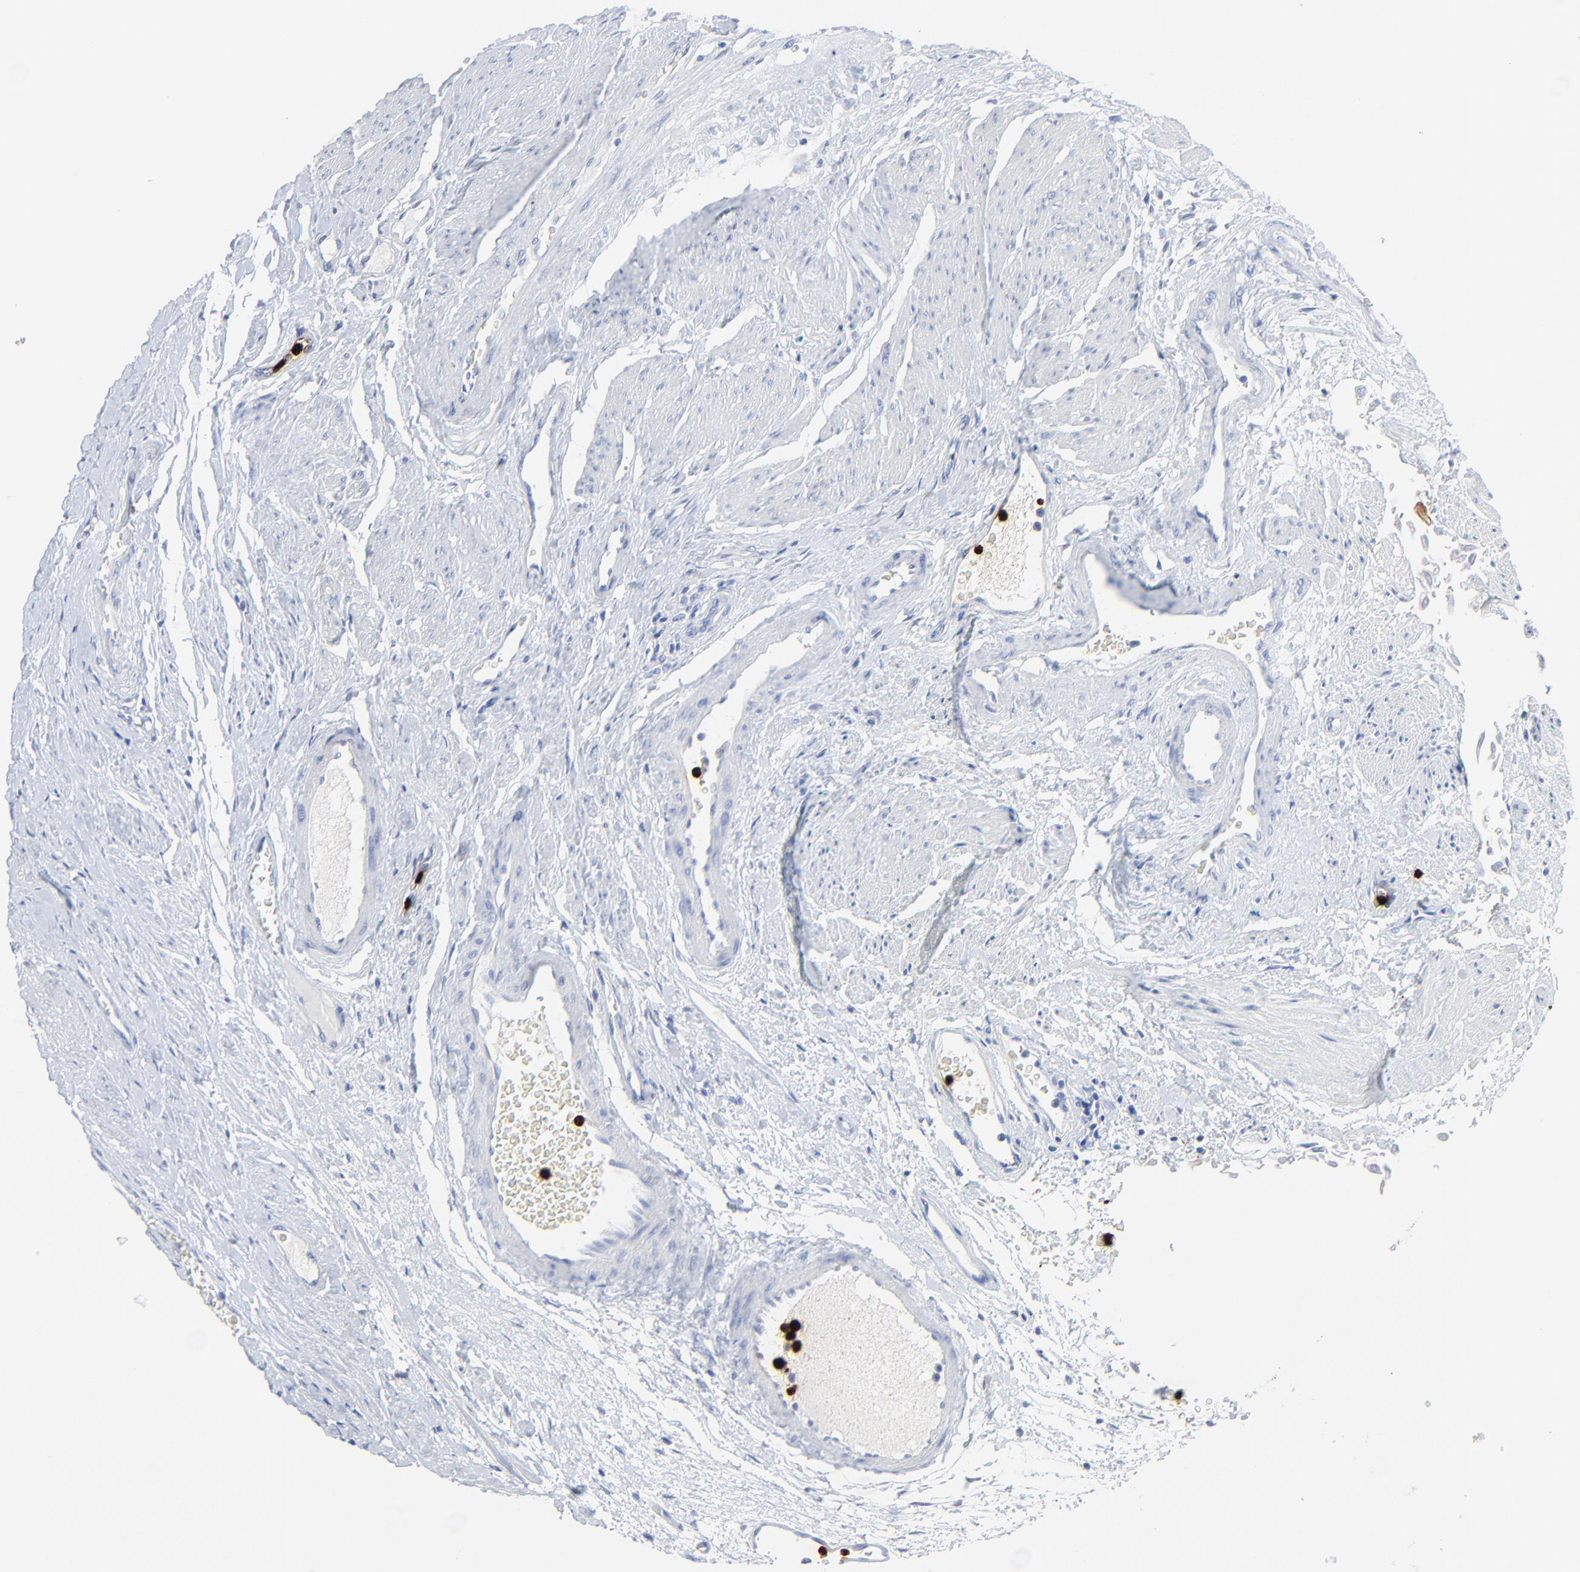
{"staining": {"intensity": "moderate", "quantity": ">75%", "location": "cytoplasmic/membranous"}, "tissue": "urothelial cancer", "cell_type": "Tumor cells", "image_type": "cancer", "snomed": [{"axis": "morphology", "description": "Urothelial carcinoma, Low grade"}, {"axis": "topography", "description": "Urinary bladder"}], "caption": "Protein expression analysis of urothelial cancer displays moderate cytoplasmic/membranous positivity in about >75% of tumor cells.", "gene": "LCN2", "patient": {"sex": "male", "age": 64}}